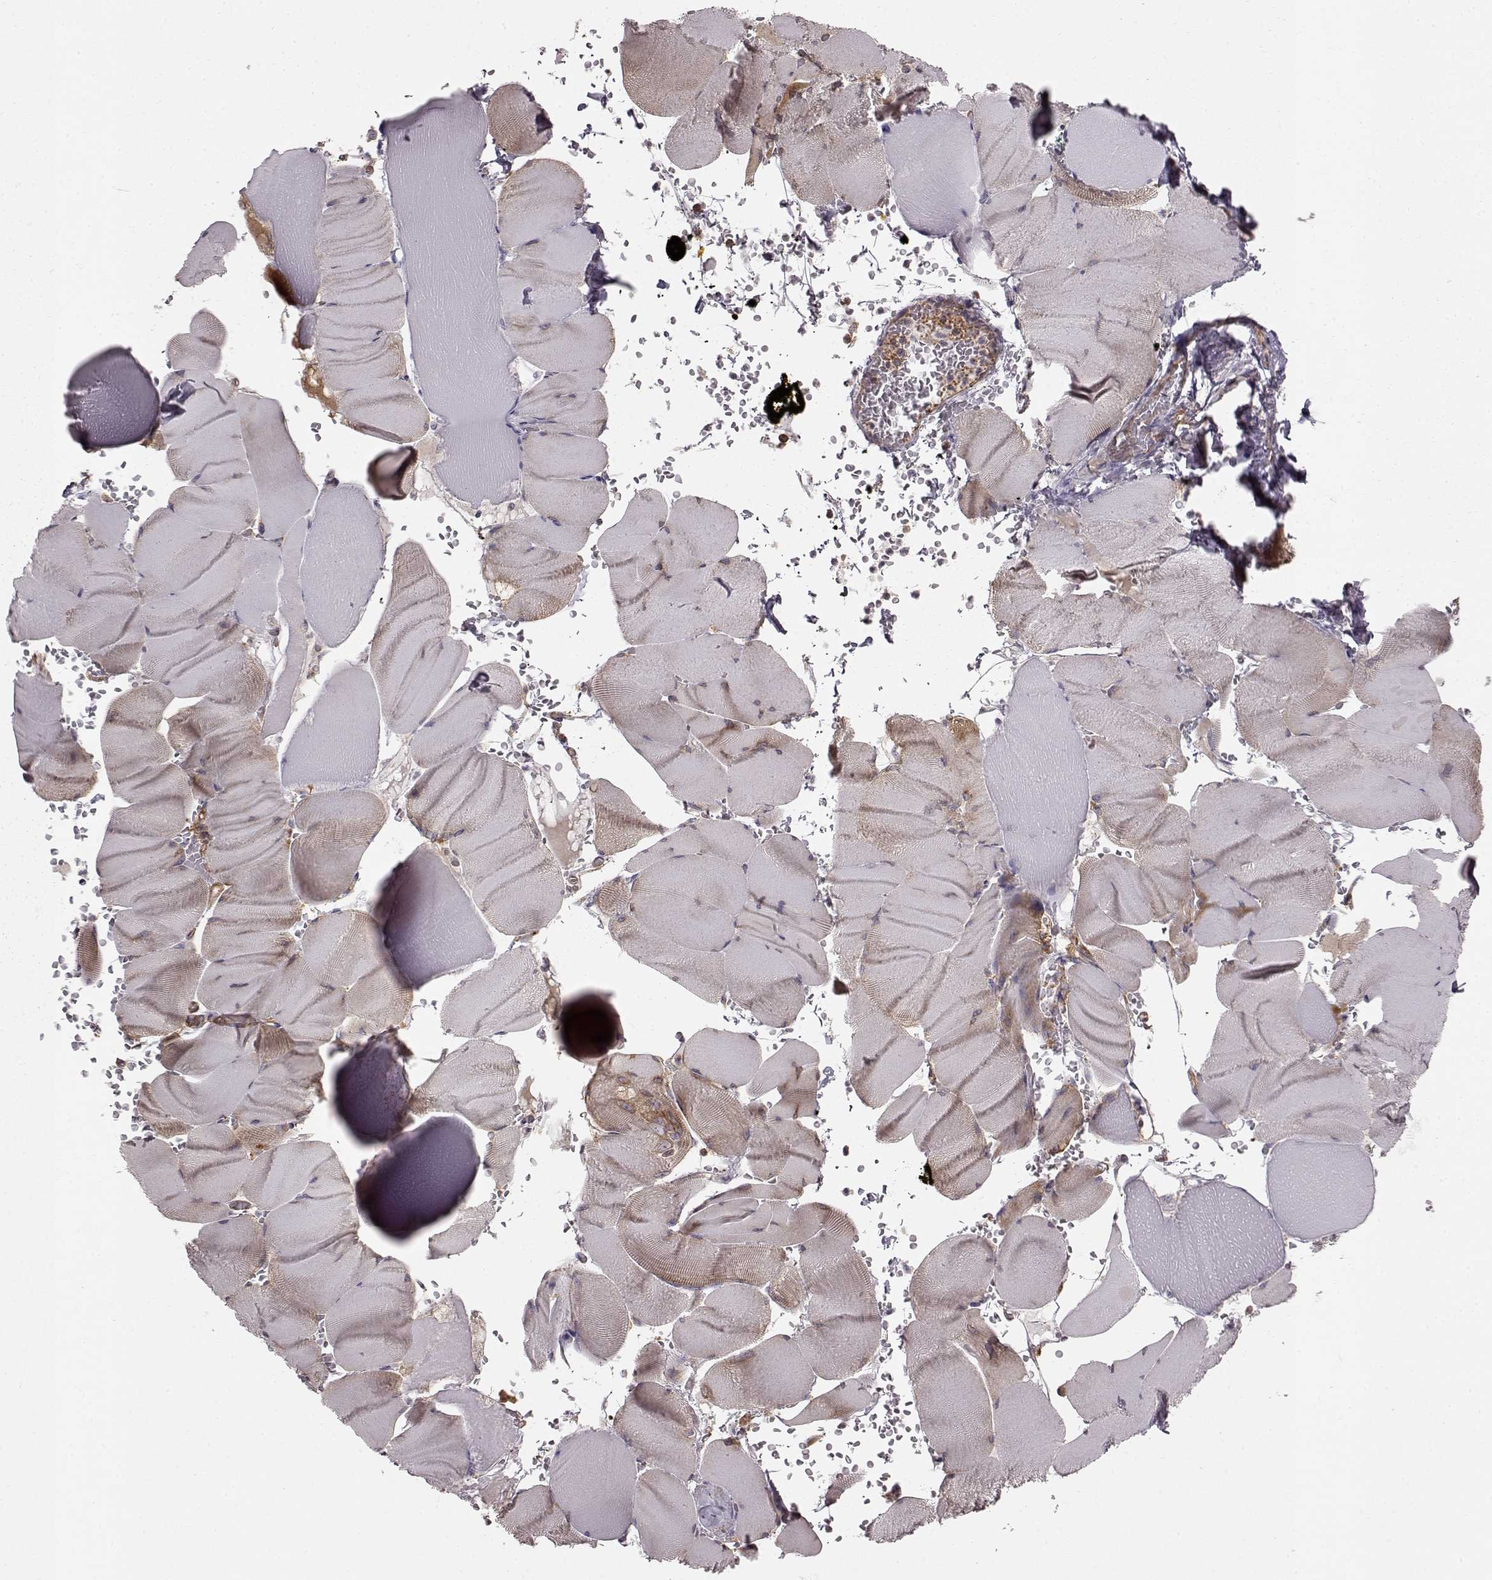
{"staining": {"intensity": "moderate", "quantity": "<25%", "location": "cytoplasmic/membranous"}, "tissue": "skeletal muscle", "cell_type": "Myocytes", "image_type": "normal", "snomed": [{"axis": "morphology", "description": "Normal tissue, NOS"}, {"axis": "topography", "description": "Skeletal muscle"}], "caption": "Protein positivity by immunohistochemistry demonstrates moderate cytoplasmic/membranous positivity in approximately <25% of myocytes in unremarkable skeletal muscle.", "gene": "RABGAP1", "patient": {"sex": "male", "age": 56}}